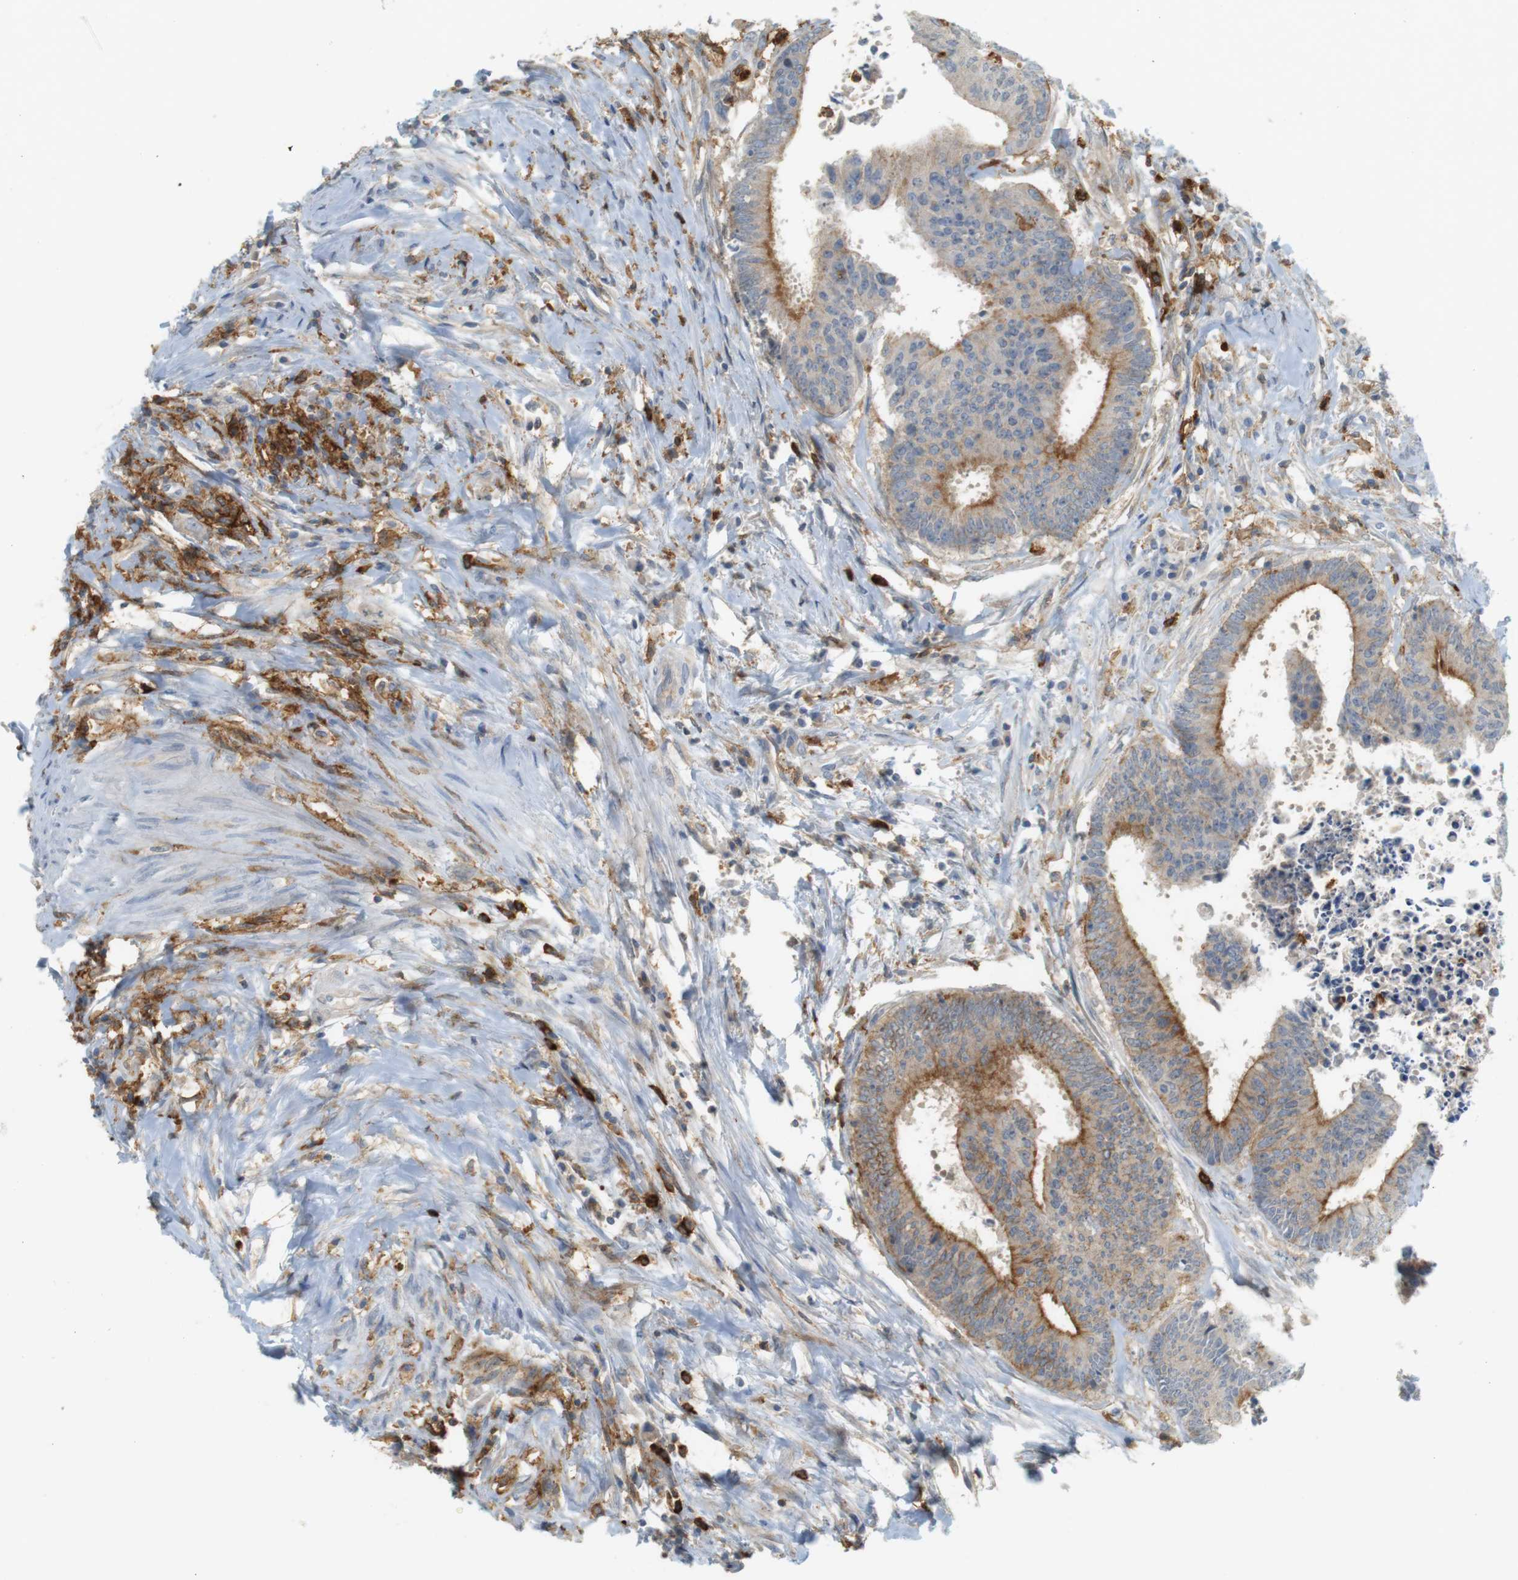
{"staining": {"intensity": "moderate", "quantity": ">75%", "location": "cytoplasmic/membranous"}, "tissue": "colorectal cancer", "cell_type": "Tumor cells", "image_type": "cancer", "snomed": [{"axis": "morphology", "description": "Adenocarcinoma, NOS"}, {"axis": "topography", "description": "Rectum"}], "caption": "This photomicrograph exhibits IHC staining of colorectal adenocarcinoma, with medium moderate cytoplasmic/membranous expression in approximately >75% of tumor cells.", "gene": "SIRPA", "patient": {"sex": "male", "age": 72}}